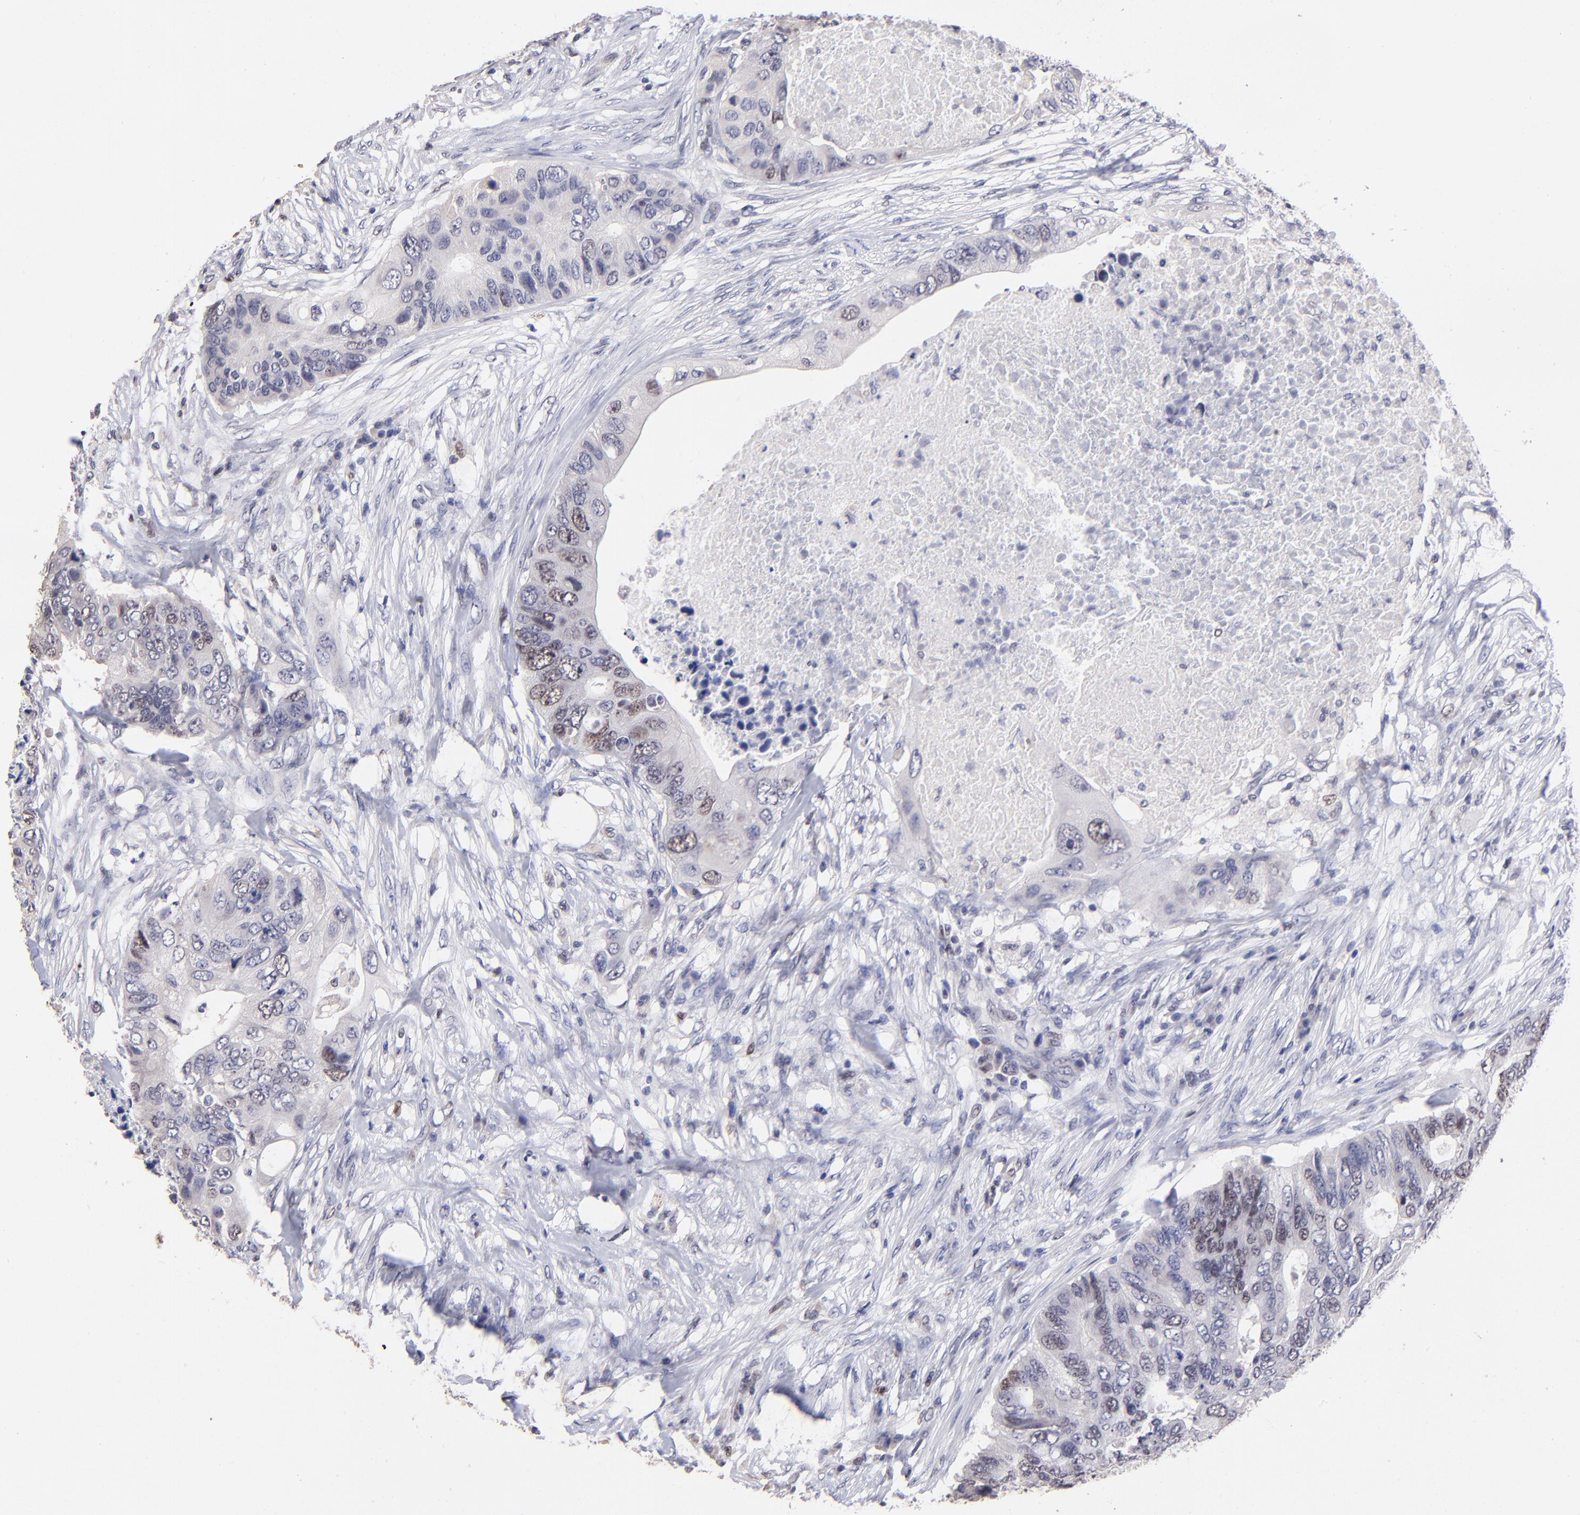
{"staining": {"intensity": "weak", "quantity": "25%-75%", "location": "nuclear"}, "tissue": "colorectal cancer", "cell_type": "Tumor cells", "image_type": "cancer", "snomed": [{"axis": "morphology", "description": "Adenocarcinoma, NOS"}, {"axis": "topography", "description": "Colon"}], "caption": "Weak nuclear staining is identified in about 25%-75% of tumor cells in adenocarcinoma (colorectal).", "gene": "DNMT1", "patient": {"sex": "male", "age": 71}}